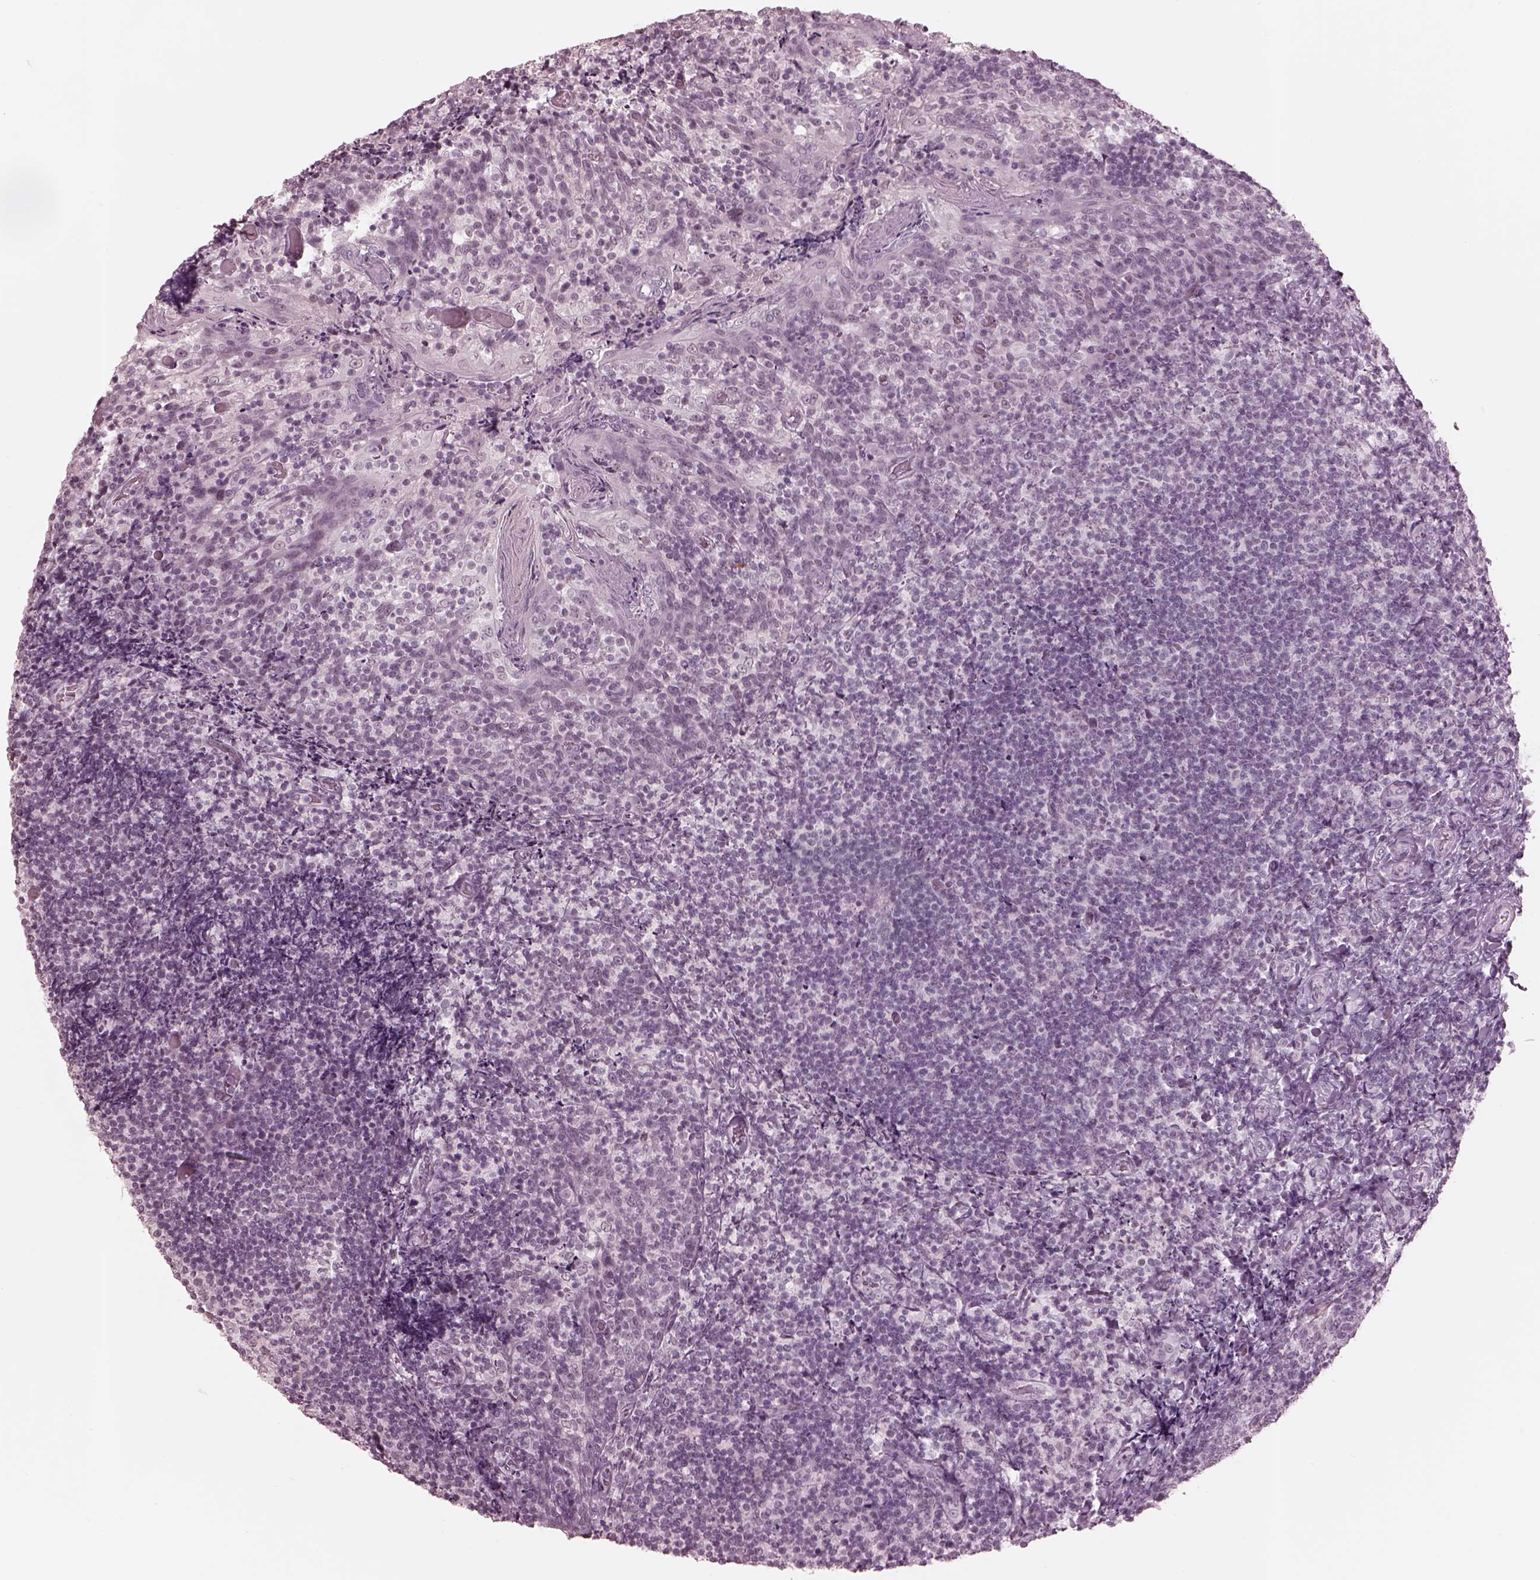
{"staining": {"intensity": "weak", "quantity": "25%-75%", "location": "nuclear"}, "tissue": "tonsil", "cell_type": "Germinal center cells", "image_type": "normal", "snomed": [{"axis": "morphology", "description": "Normal tissue, NOS"}, {"axis": "topography", "description": "Tonsil"}], "caption": "Brown immunohistochemical staining in unremarkable human tonsil exhibits weak nuclear staining in about 25%-75% of germinal center cells.", "gene": "GARIN4", "patient": {"sex": "female", "age": 10}}